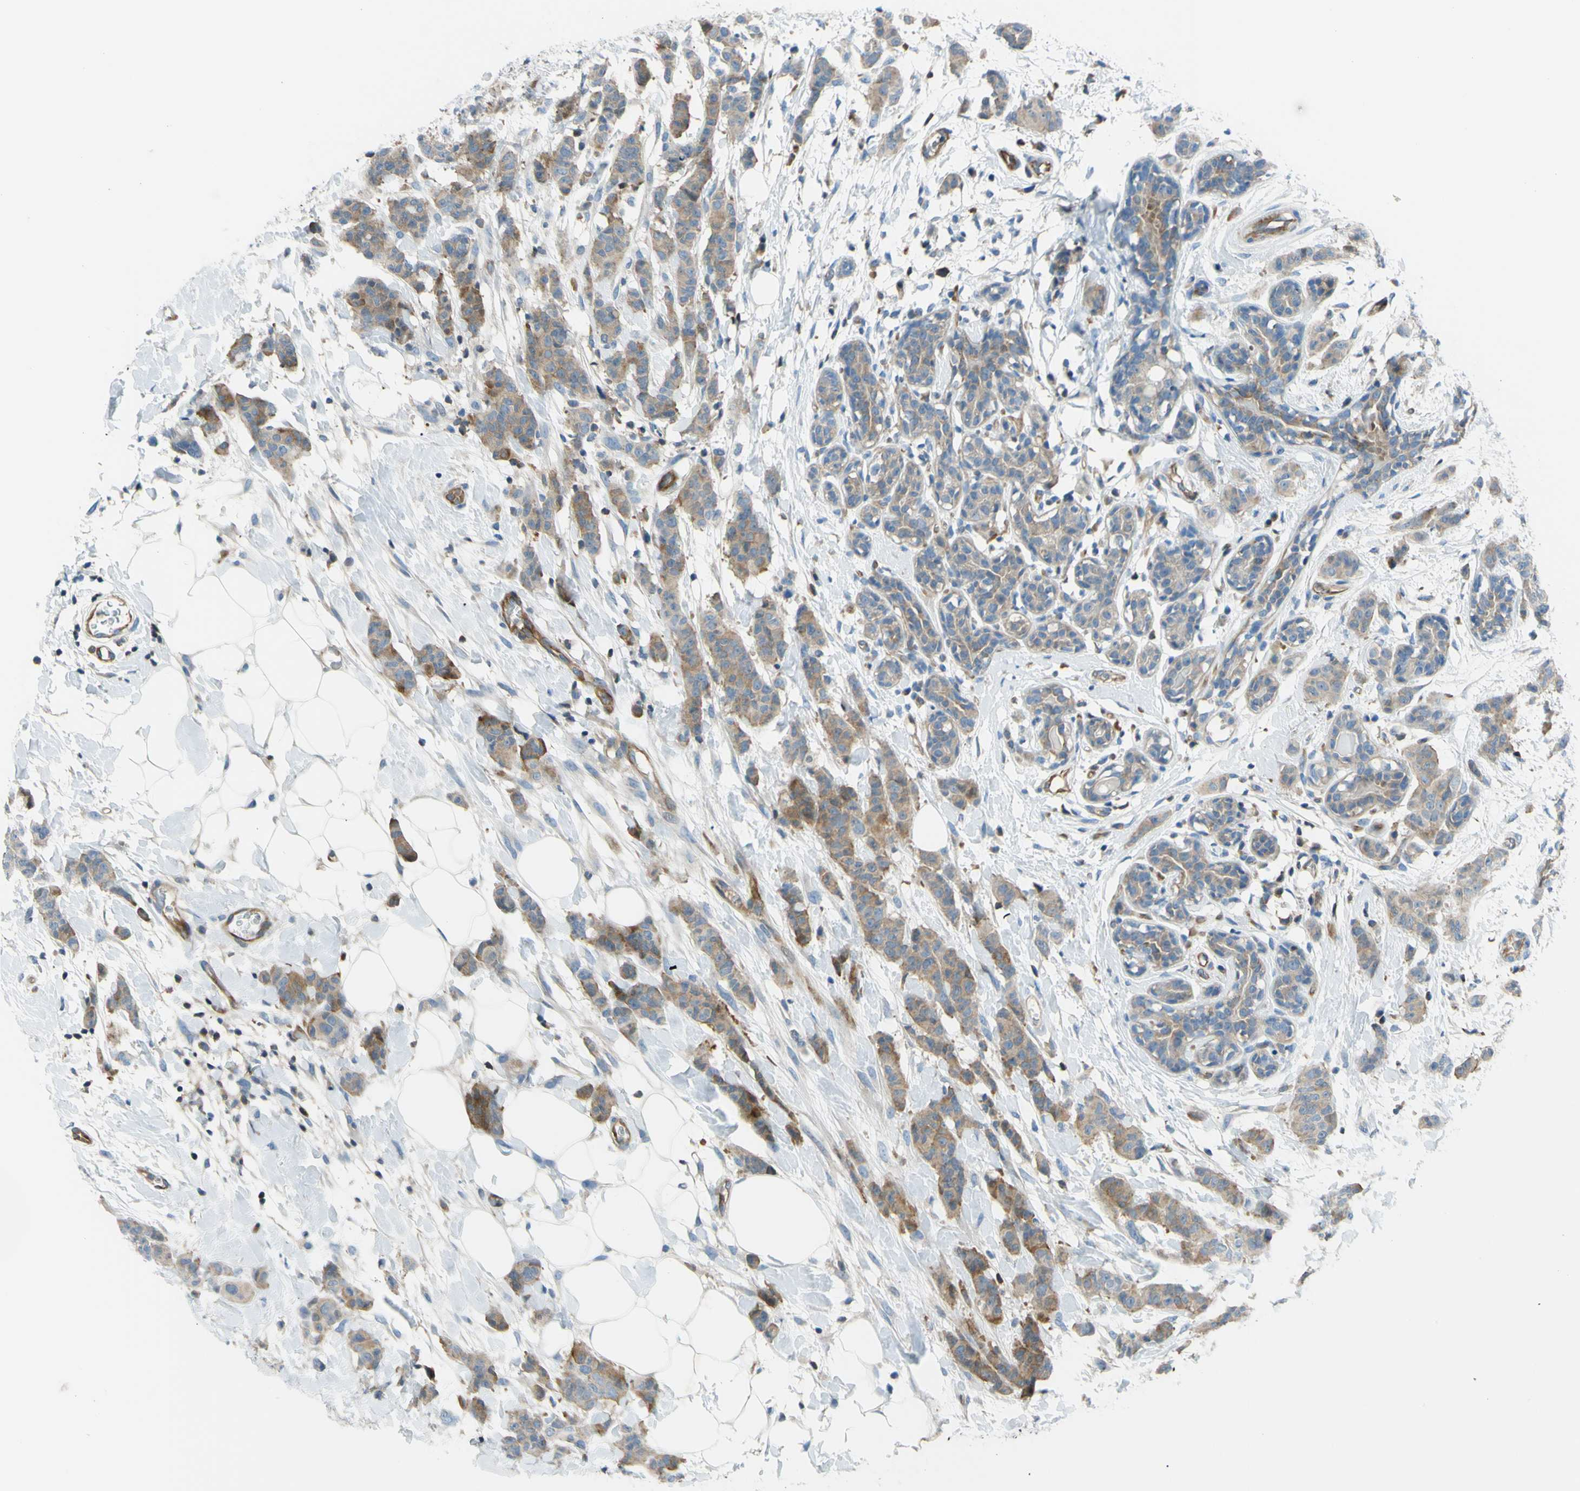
{"staining": {"intensity": "moderate", "quantity": ">75%", "location": "cytoplasmic/membranous"}, "tissue": "breast cancer", "cell_type": "Tumor cells", "image_type": "cancer", "snomed": [{"axis": "morphology", "description": "Normal tissue, NOS"}, {"axis": "morphology", "description": "Duct carcinoma"}, {"axis": "topography", "description": "Breast"}], "caption": "High-power microscopy captured an IHC histopathology image of breast cancer (intraductal carcinoma), revealing moderate cytoplasmic/membranous expression in about >75% of tumor cells.", "gene": "PAK2", "patient": {"sex": "female", "age": 40}}